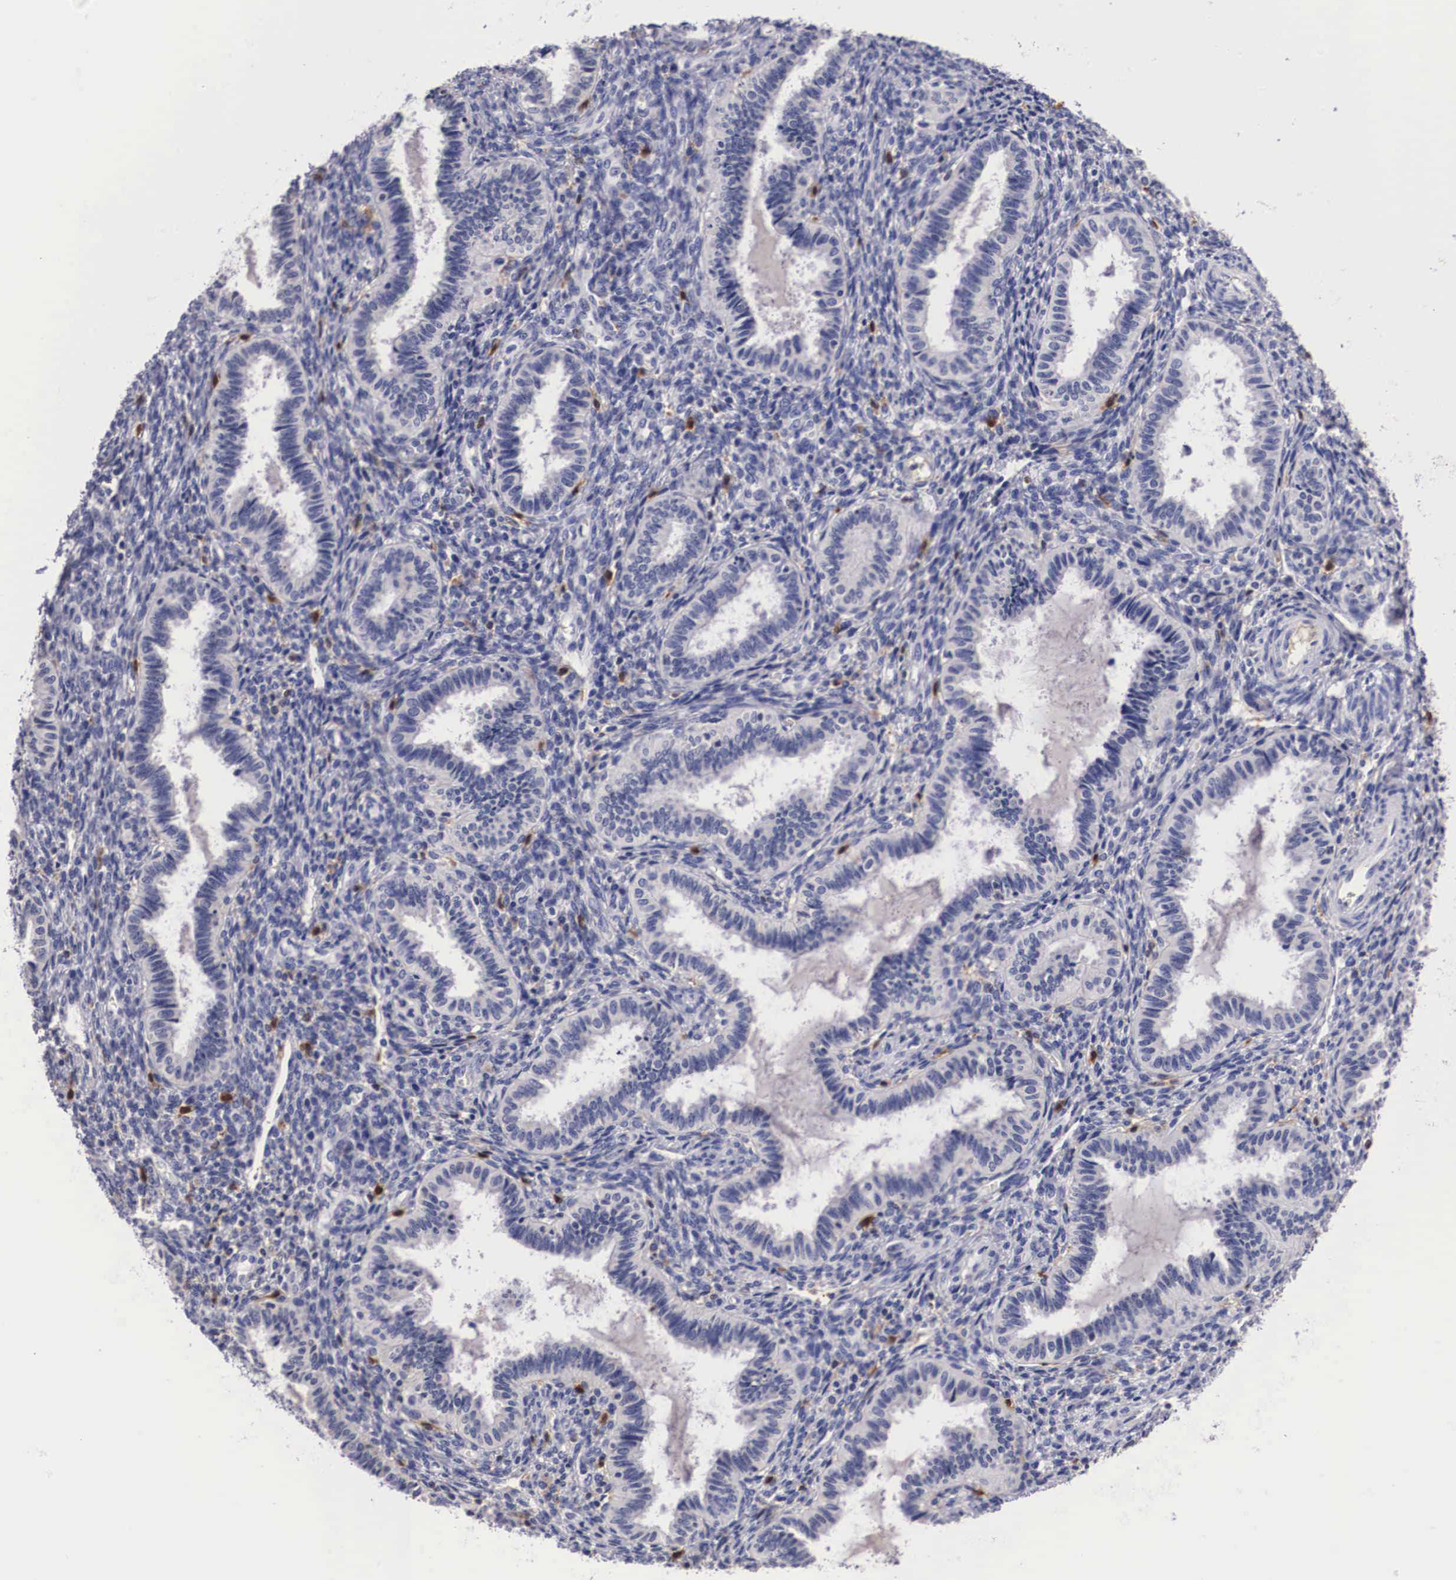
{"staining": {"intensity": "negative", "quantity": "none", "location": "none"}, "tissue": "endometrium", "cell_type": "Cells in endometrial stroma", "image_type": "normal", "snomed": [{"axis": "morphology", "description": "Normal tissue, NOS"}, {"axis": "topography", "description": "Endometrium"}], "caption": "High magnification brightfield microscopy of normal endometrium stained with DAB (brown) and counterstained with hematoxylin (blue): cells in endometrial stroma show no significant positivity. (DAB immunohistochemistry (IHC) visualized using brightfield microscopy, high magnification).", "gene": "RENBP", "patient": {"sex": "female", "age": 36}}